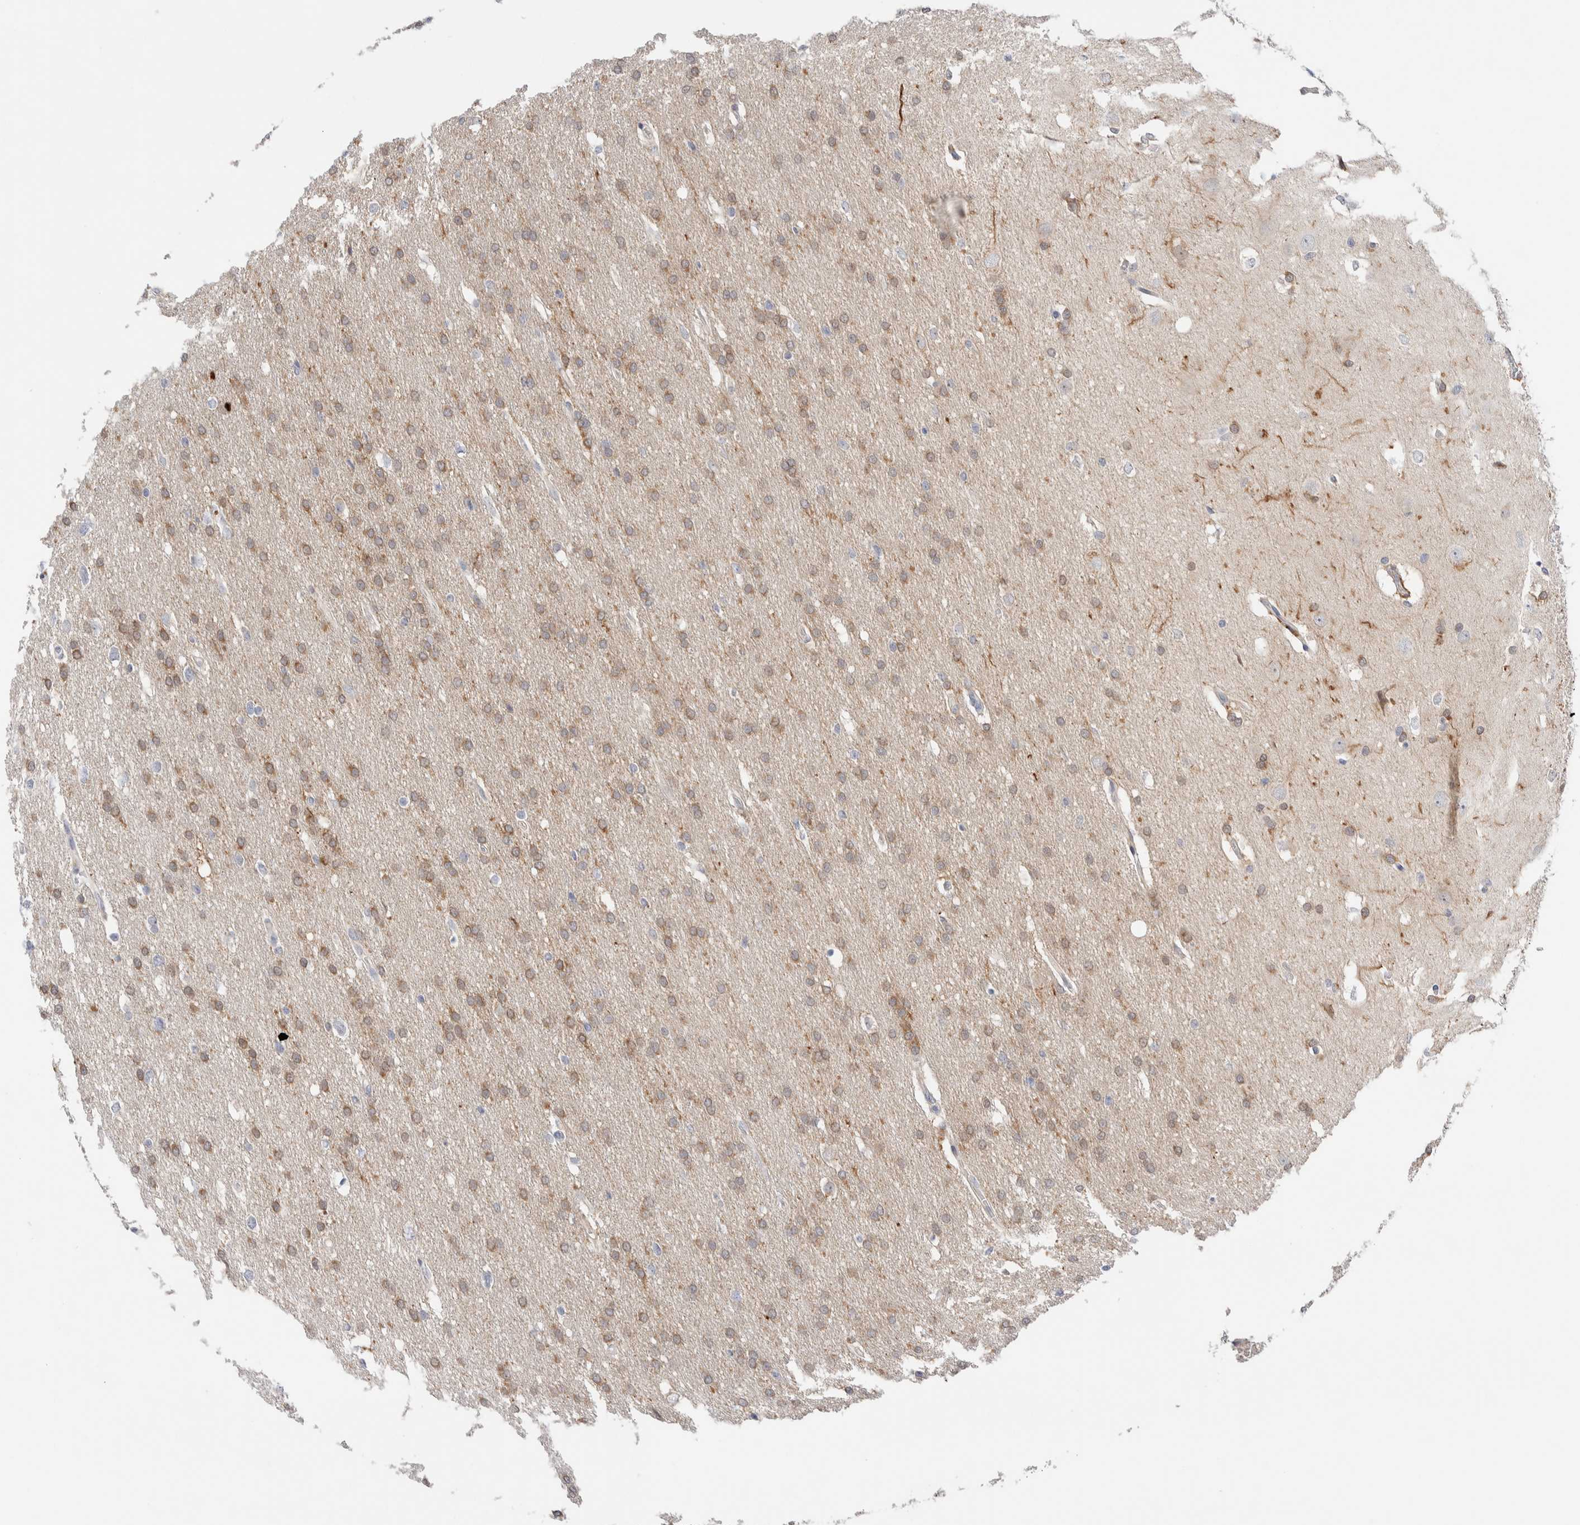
{"staining": {"intensity": "weak", "quantity": ">75%", "location": "cytoplasmic/membranous"}, "tissue": "glioma", "cell_type": "Tumor cells", "image_type": "cancer", "snomed": [{"axis": "morphology", "description": "Glioma, malignant, Low grade"}, {"axis": "topography", "description": "Brain"}], "caption": "This image exhibits IHC staining of human glioma, with low weak cytoplasmic/membranous positivity in approximately >75% of tumor cells.", "gene": "DNAJB6", "patient": {"sex": "female", "age": 37}}